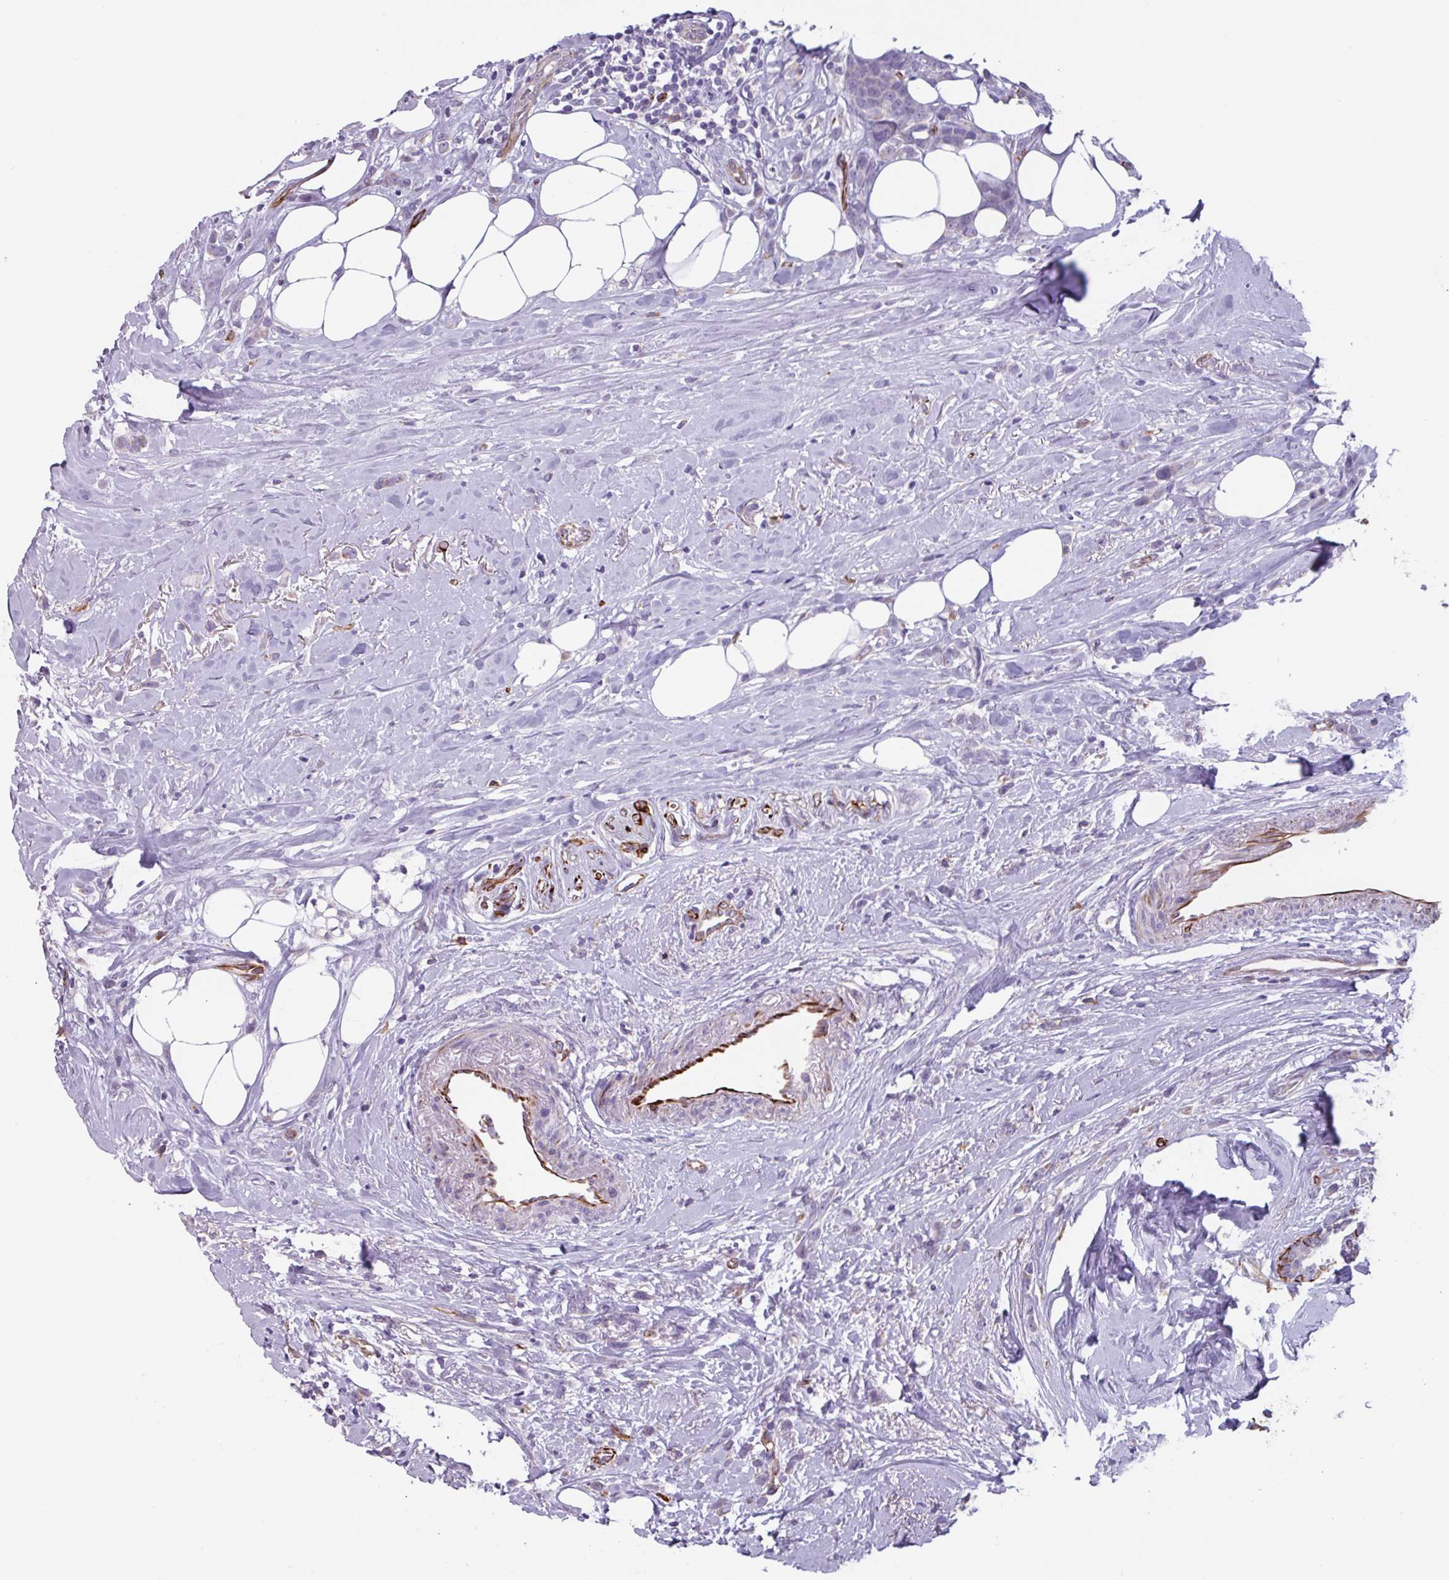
{"staining": {"intensity": "negative", "quantity": "none", "location": "none"}, "tissue": "breast cancer", "cell_type": "Tumor cells", "image_type": "cancer", "snomed": [{"axis": "morphology", "description": "Duct carcinoma"}, {"axis": "topography", "description": "Breast"}], "caption": "This is a histopathology image of immunohistochemistry (IHC) staining of breast cancer (infiltrating ductal carcinoma), which shows no staining in tumor cells.", "gene": "BTD", "patient": {"sex": "female", "age": 80}}